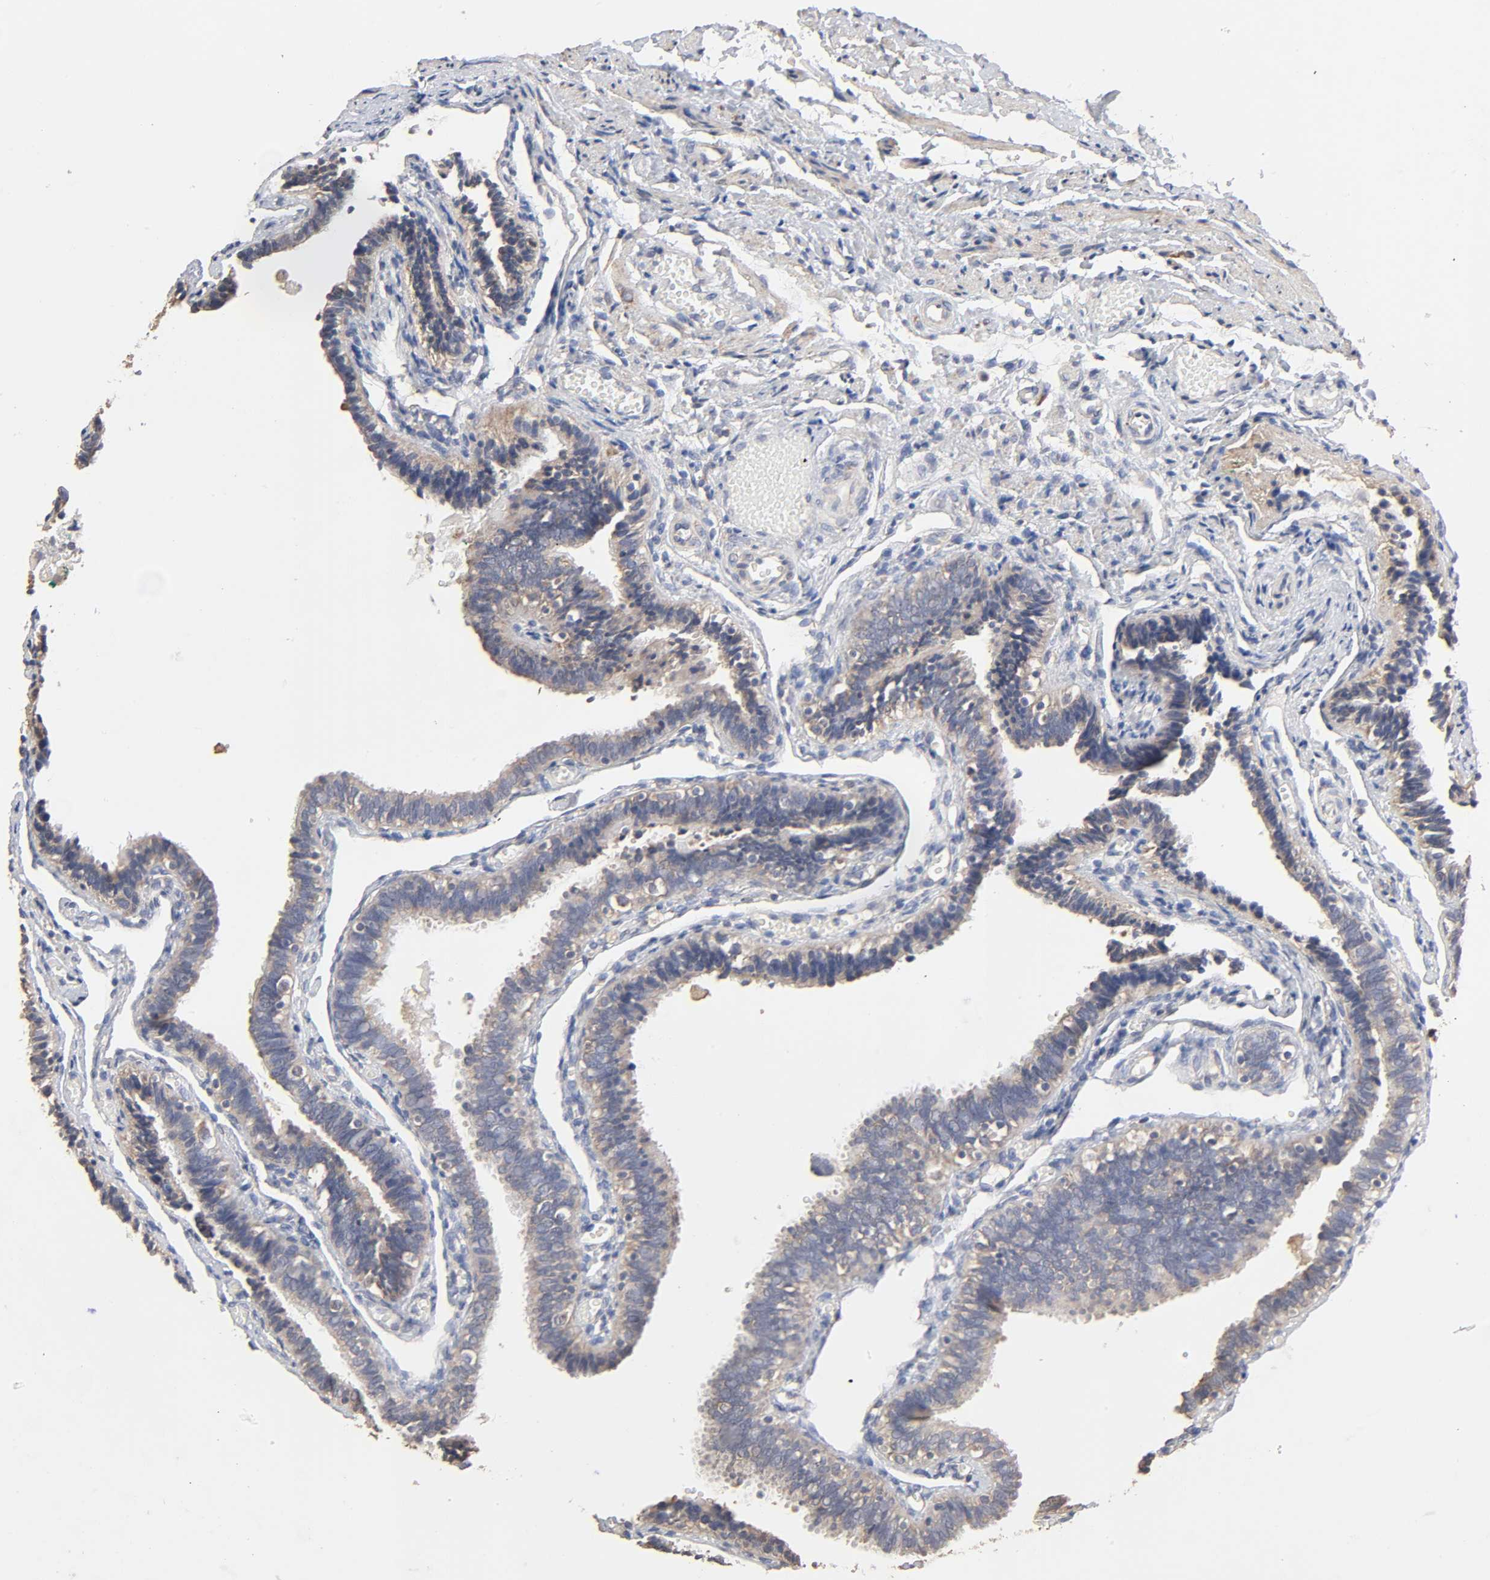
{"staining": {"intensity": "moderate", "quantity": "25%-75%", "location": "cytoplasmic/membranous"}, "tissue": "fallopian tube", "cell_type": "Glandular cells", "image_type": "normal", "snomed": [{"axis": "morphology", "description": "Normal tissue, NOS"}, {"axis": "topography", "description": "Fallopian tube"}], "caption": "IHC photomicrograph of normal fallopian tube stained for a protein (brown), which shows medium levels of moderate cytoplasmic/membranous positivity in about 25%-75% of glandular cells.", "gene": "CYCS", "patient": {"sex": "female", "age": 46}}